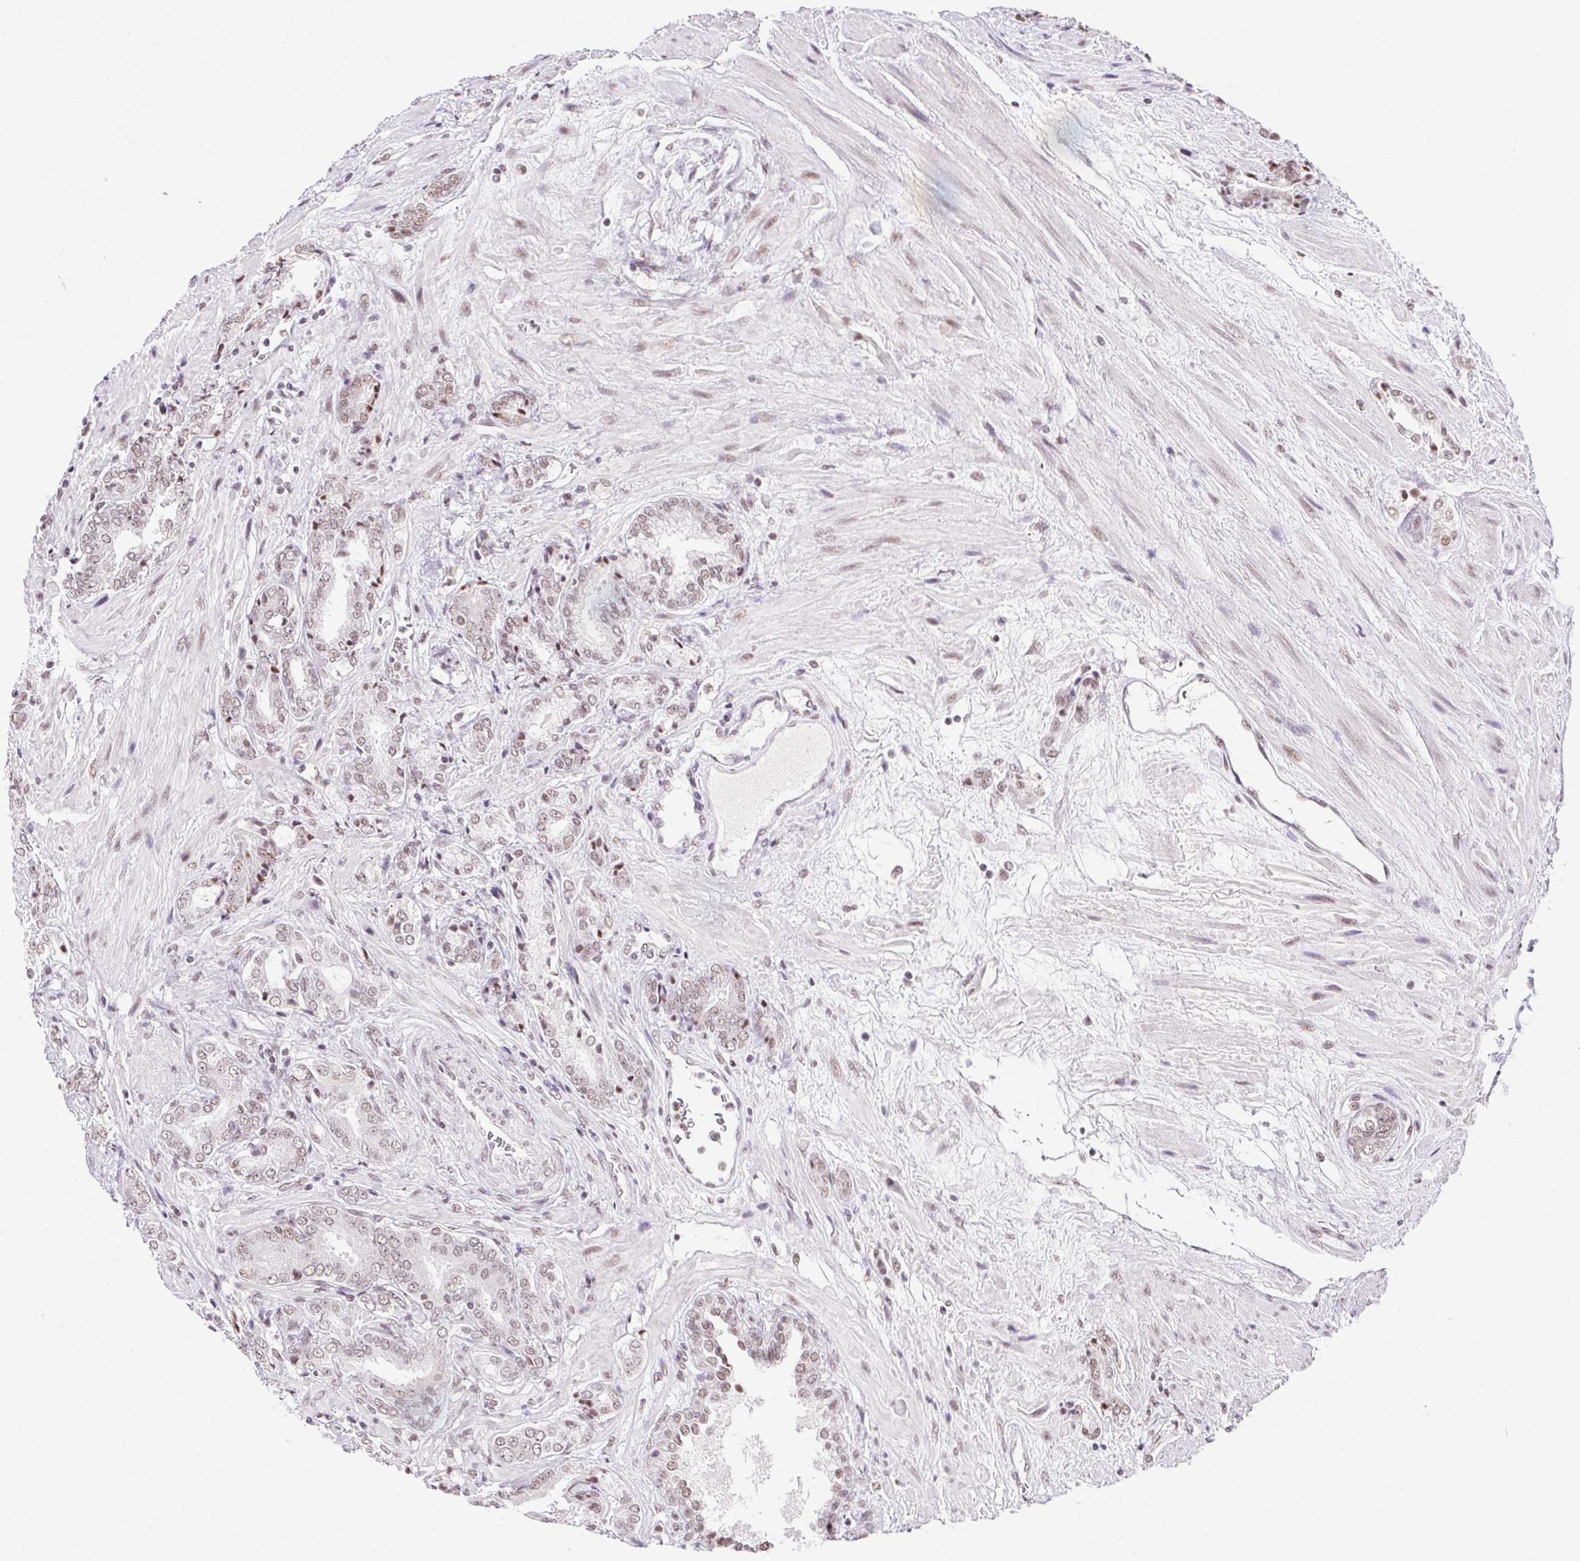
{"staining": {"intensity": "weak", "quantity": "25%-75%", "location": "nuclear"}, "tissue": "prostate cancer", "cell_type": "Tumor cells", "image_type": "cancer", "snomed": [{"axis": "morphology", "description": "Adenocarcinoma, High grade"}, {"axis": "topography", "description": "Prostate"}], "caption": "A micrograph of human prostate cancer (adenocarcinoma (high-grade)) stained for a protein reveals weak nuclear brown staining in tumor cells.", "gene": "TRA2B", "patient": {"sex": "male", "age": 56}}